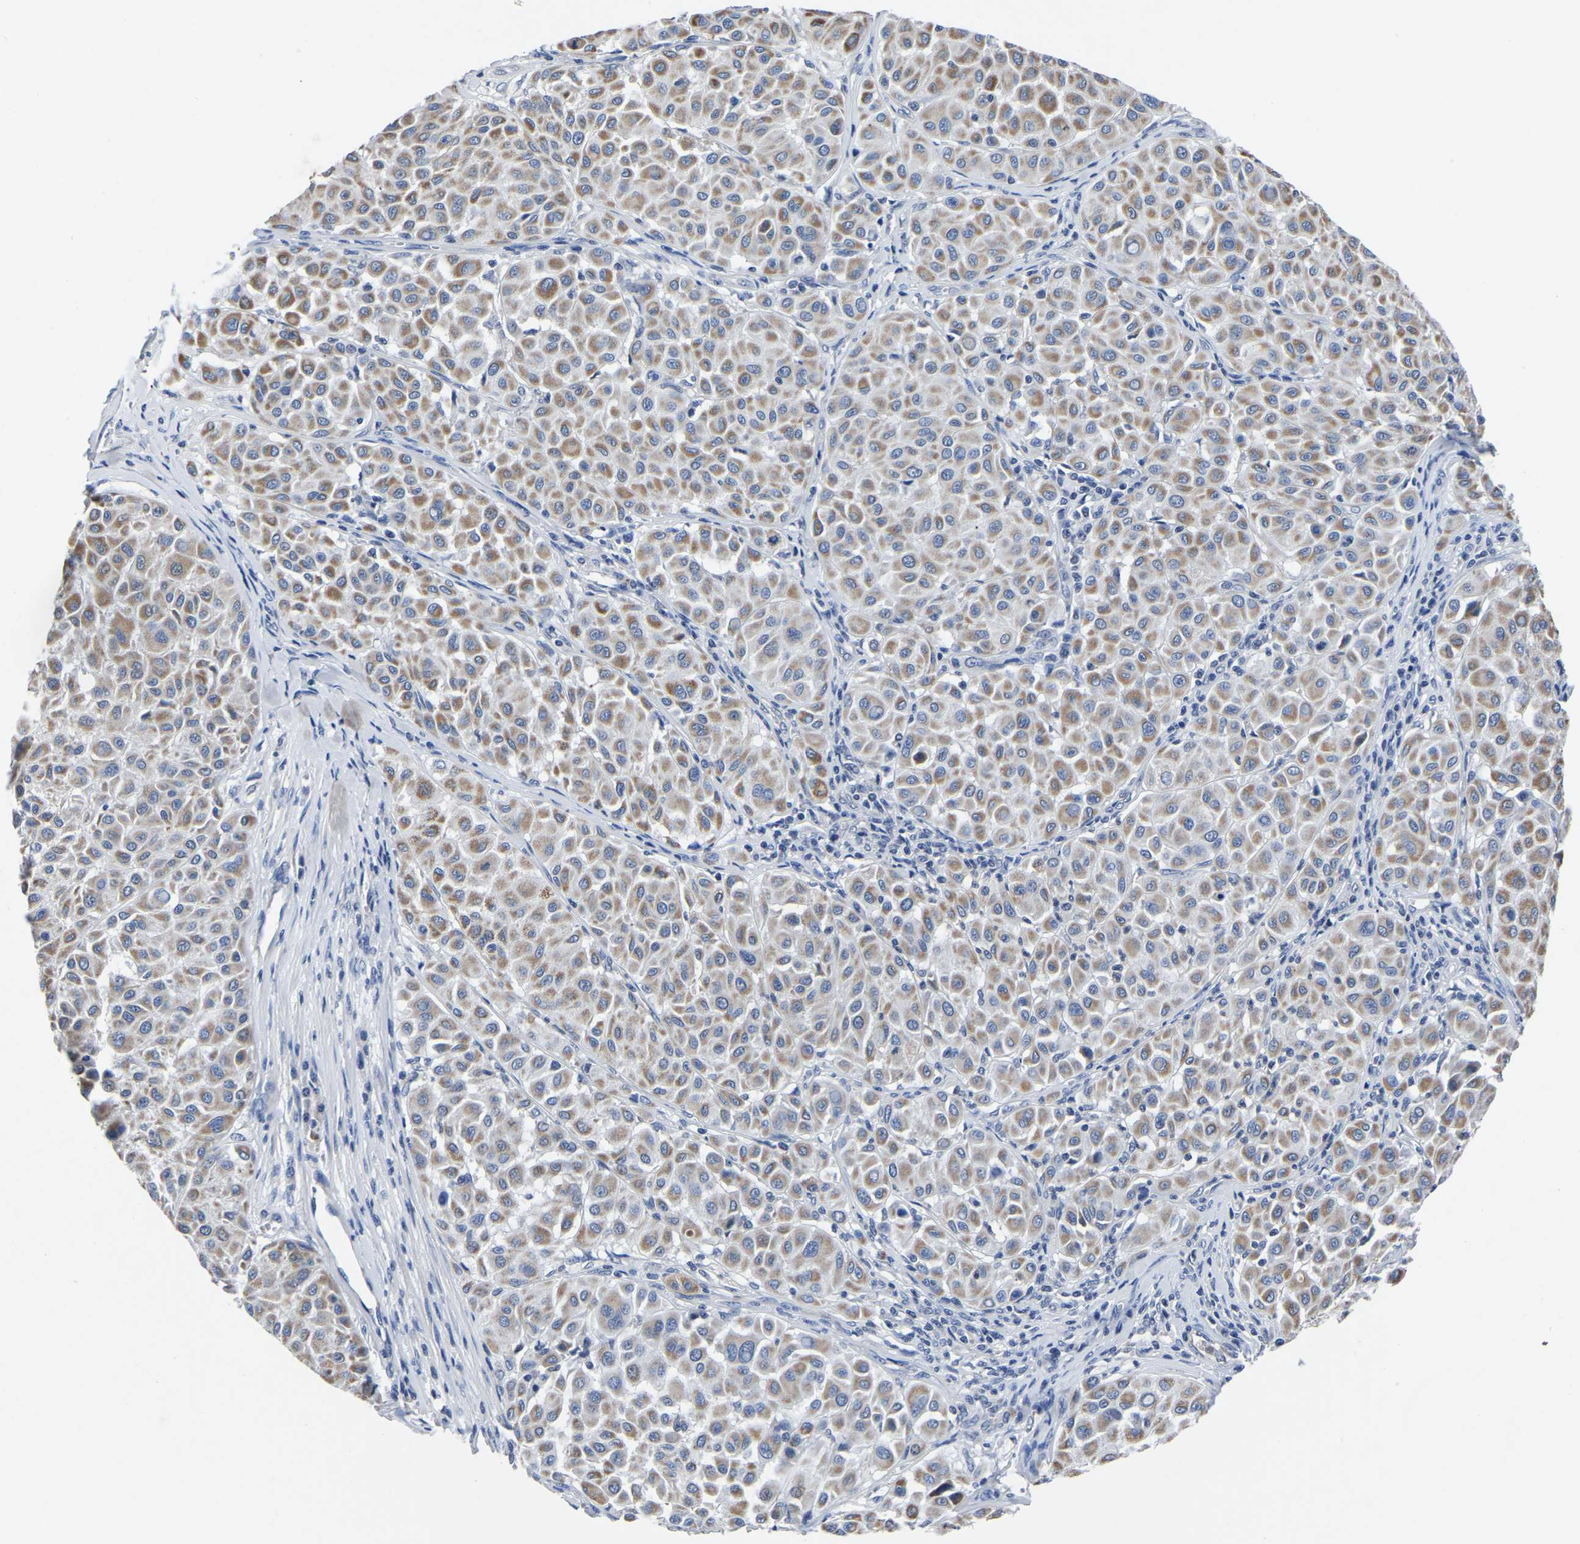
{"staining": {"intensity": "moderate", "quantity": ">75%", "location": "cytoplasmic/membranous"}, "tissue": "melanoma", "cell_type": "Tumor cells", "image_type": "cancer", "snomed": [{"axis": "morphology", "description": "Malignant melanoma, Metastatic site"}, {"axis": "topography", "description": "Soft tissue"}], "caption": "Malignant melanoma (metastatic site) tissue demonstrates moderate cytoplasmic/membranous positivity in approximately >75% of tumor cells (brown staining indicates protein expression, while blue staining denotes nuclei).", "gene": "FGD5", "patient": {"sex": "male", "age": 41}}